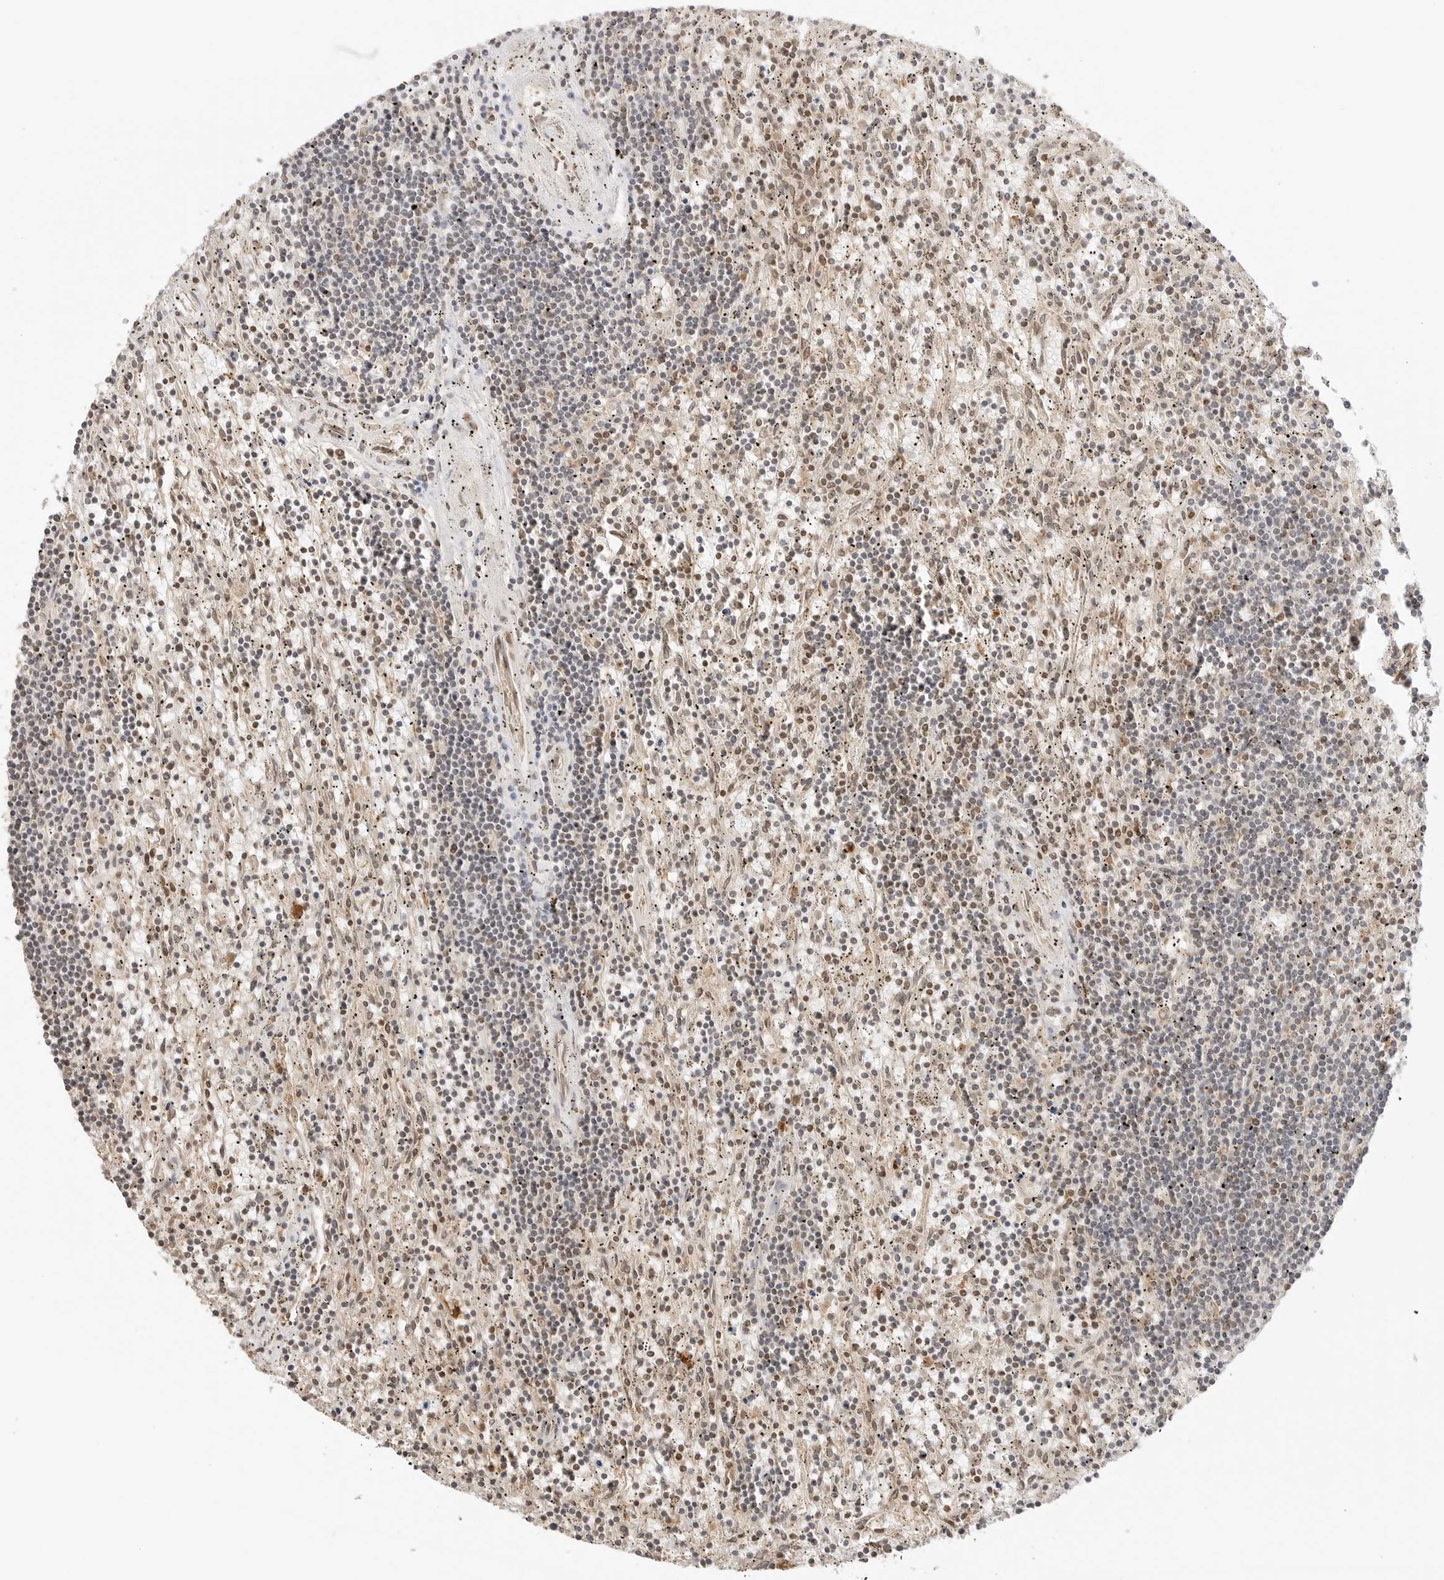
{"staining": {"intensity": "negative", "quantity": "none", "location": "none"}, "tissue": "lymphoma", "cell_type": "Tumor cells", "image_type": "cancer", "snomed": [{"axis": "morphology", "description": "Malignant lymphoma, non-Hodgkin's type, Low grade"}, {"axis": "topography", "description": "Spleen"}], "caption": "High power microscopy photomicrograph of an immunohistochemistry micrograph of low-grade malignant lymphoma, non-Hodgkin's type, revealing no significant expression in tumor cells. (DAB immunohistochemistry, high magnification).", "gene": "POLH", "patient": {"sex": "male", "age": 76}}